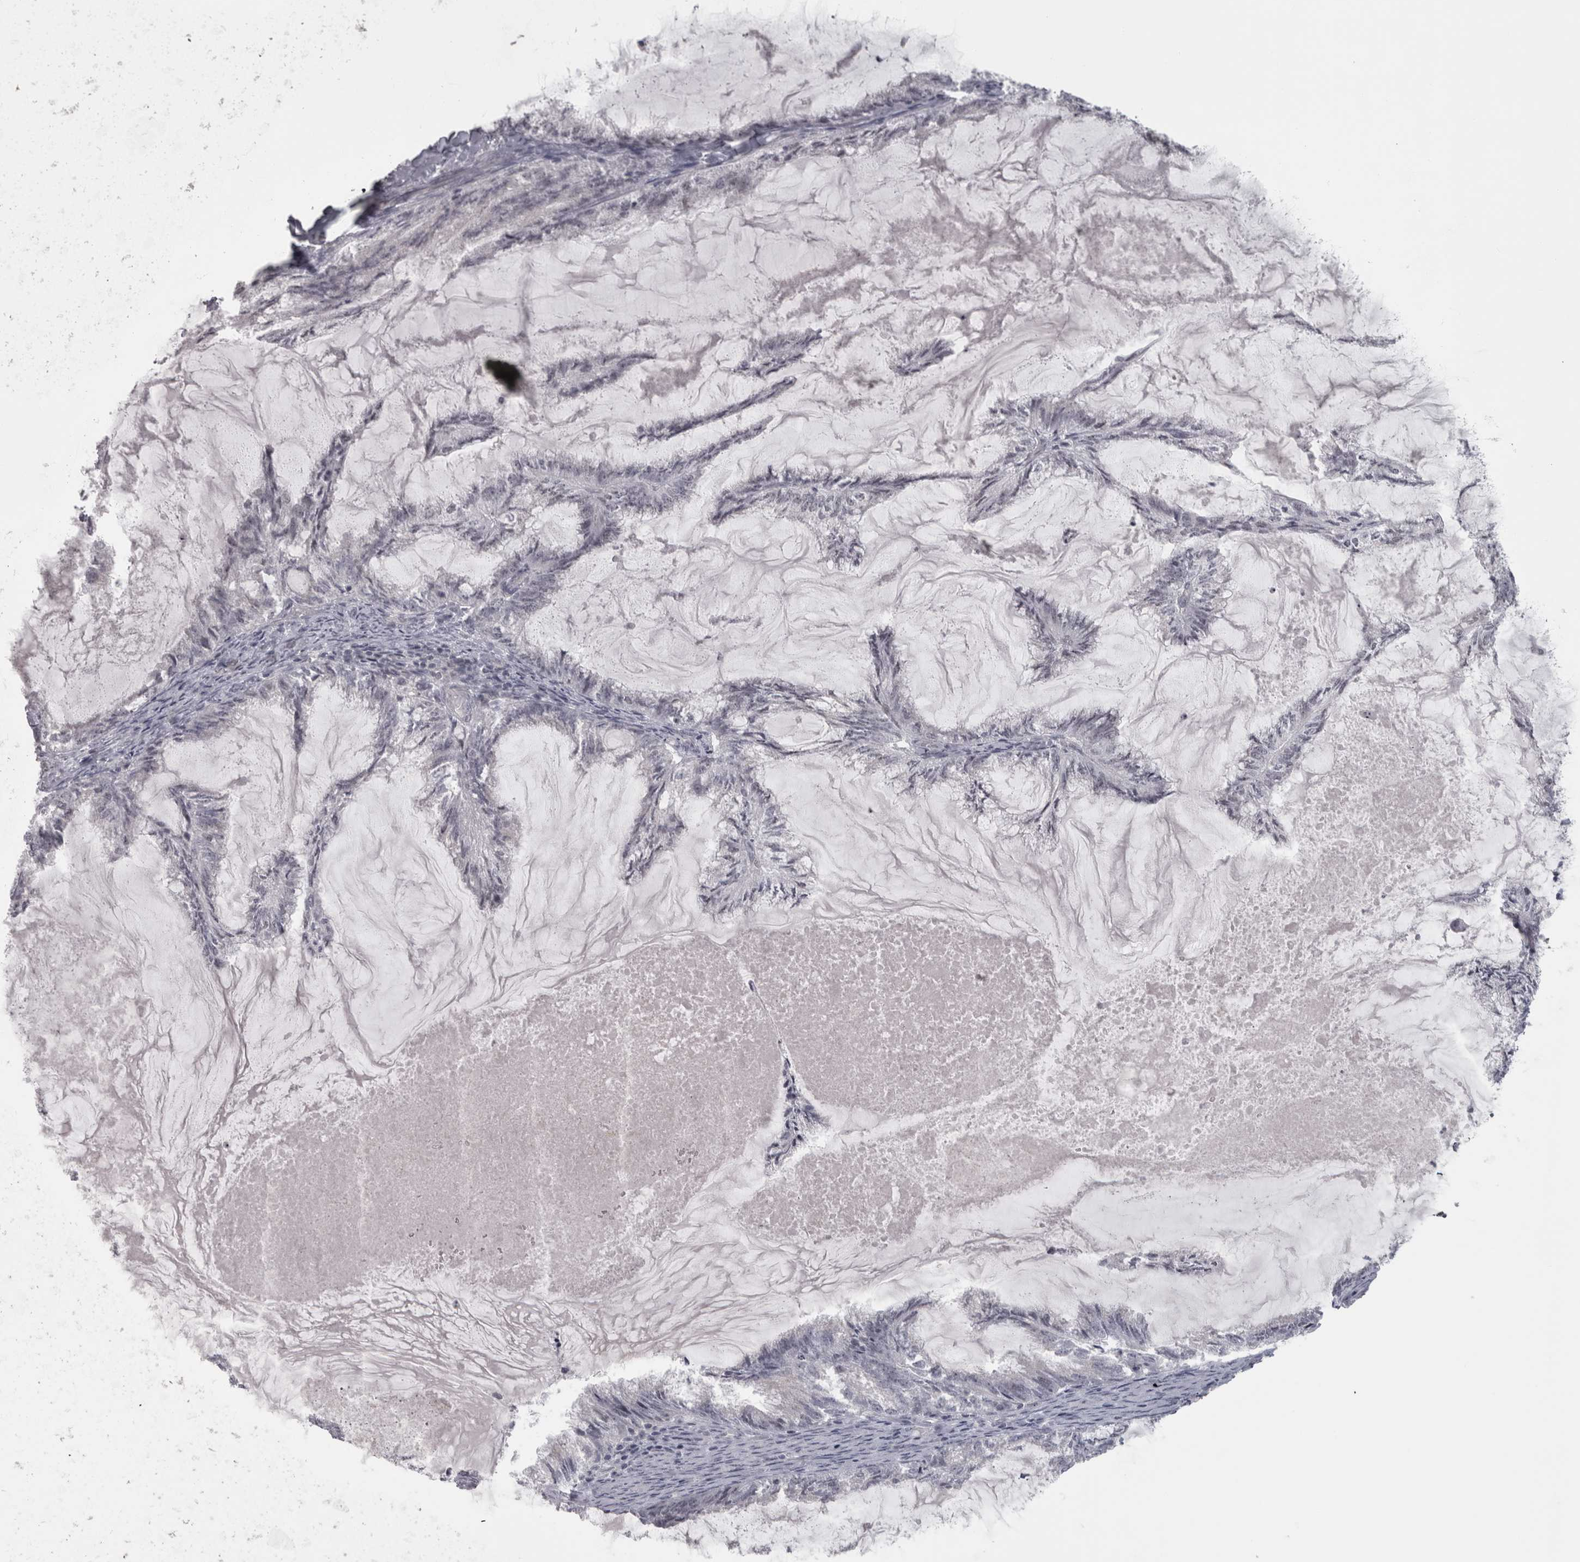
{"staining": {"intensity": "negative", "quantity": "none", "location": "none"}, "tissue": "endometrial cancer", "cell_type": "Tumor cells", "image_type": "cancer", "snomed": [{"axis": "morphology", "description": "Adenocarcinoma, NOS"}, {"axis": "topography", "description": "Endometrium"}], "caption": "DAB (3,3'-diaminobenzidine) immunohistochemical staining of human endometrial adenocarcinoma exhibits no significant expression in tumor cells.", "gene": "PPP1R12B", "patient": {"sex": "female", "age": 86}}